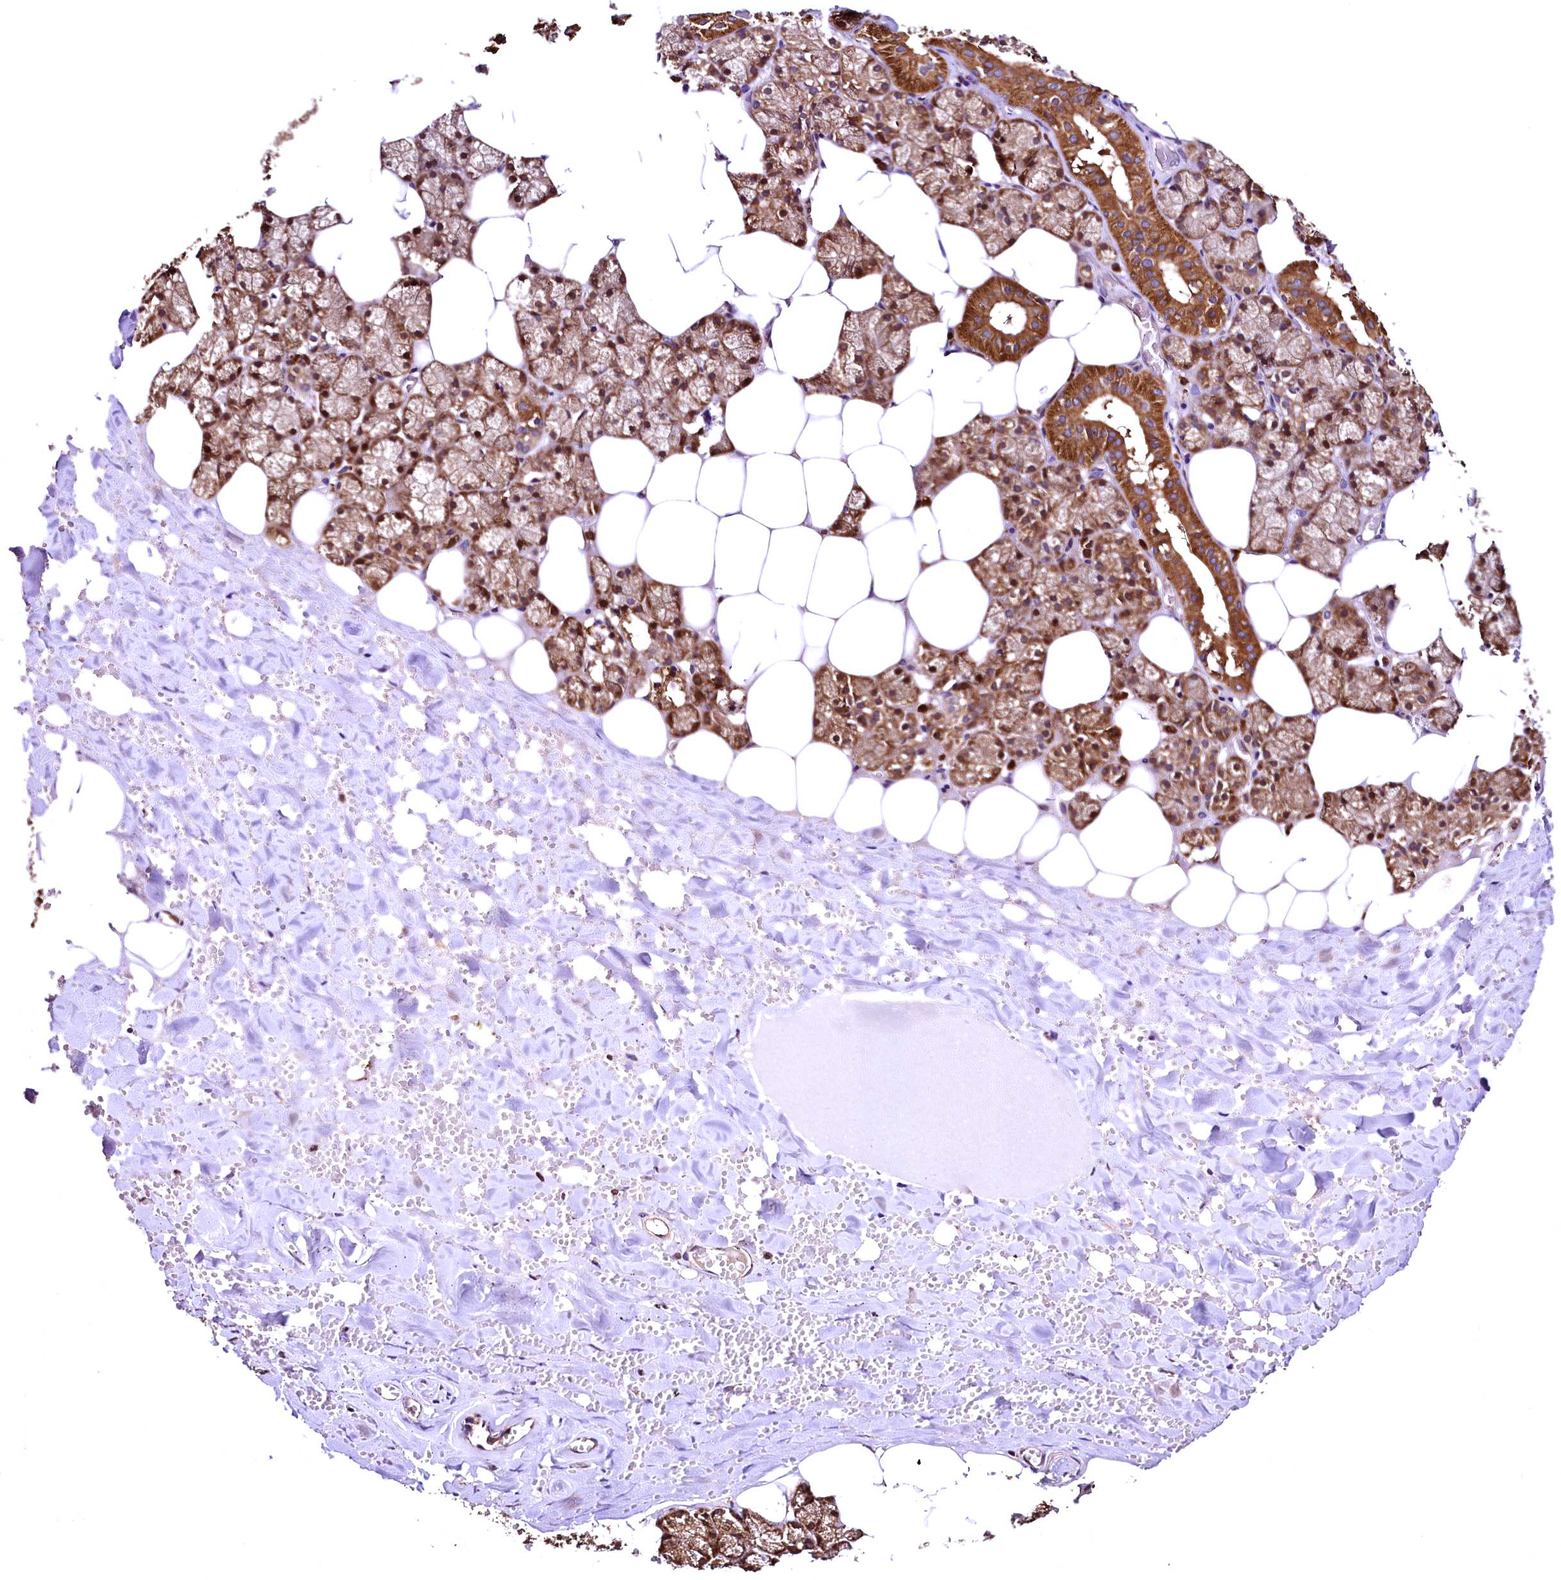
{"staining": {"intensity": "strong", "quantity": ">75%", "location": "cytoplasmic/membranous,nuclear"}, "tissue": "salivary gland", "cell_type": "Glandular cells", "image_type": "normal", "snomed": [{"axis": "morphology", "description": "Normal tissue, NOS"}, {"axis": "topography", "description": "Salivary gland"}], "caption": "Protein staining of normal salivary gland reveals strong cytoplasmic/membranous,nuclear positivity in approximately >75% of glandular cells. (Stains: DAB in brown, nuclei in blue, Microscopy: brightfield microscopy at high magnification).", "gene": "LRSAM1", "patient": {"sex": "male", "age": 62}}